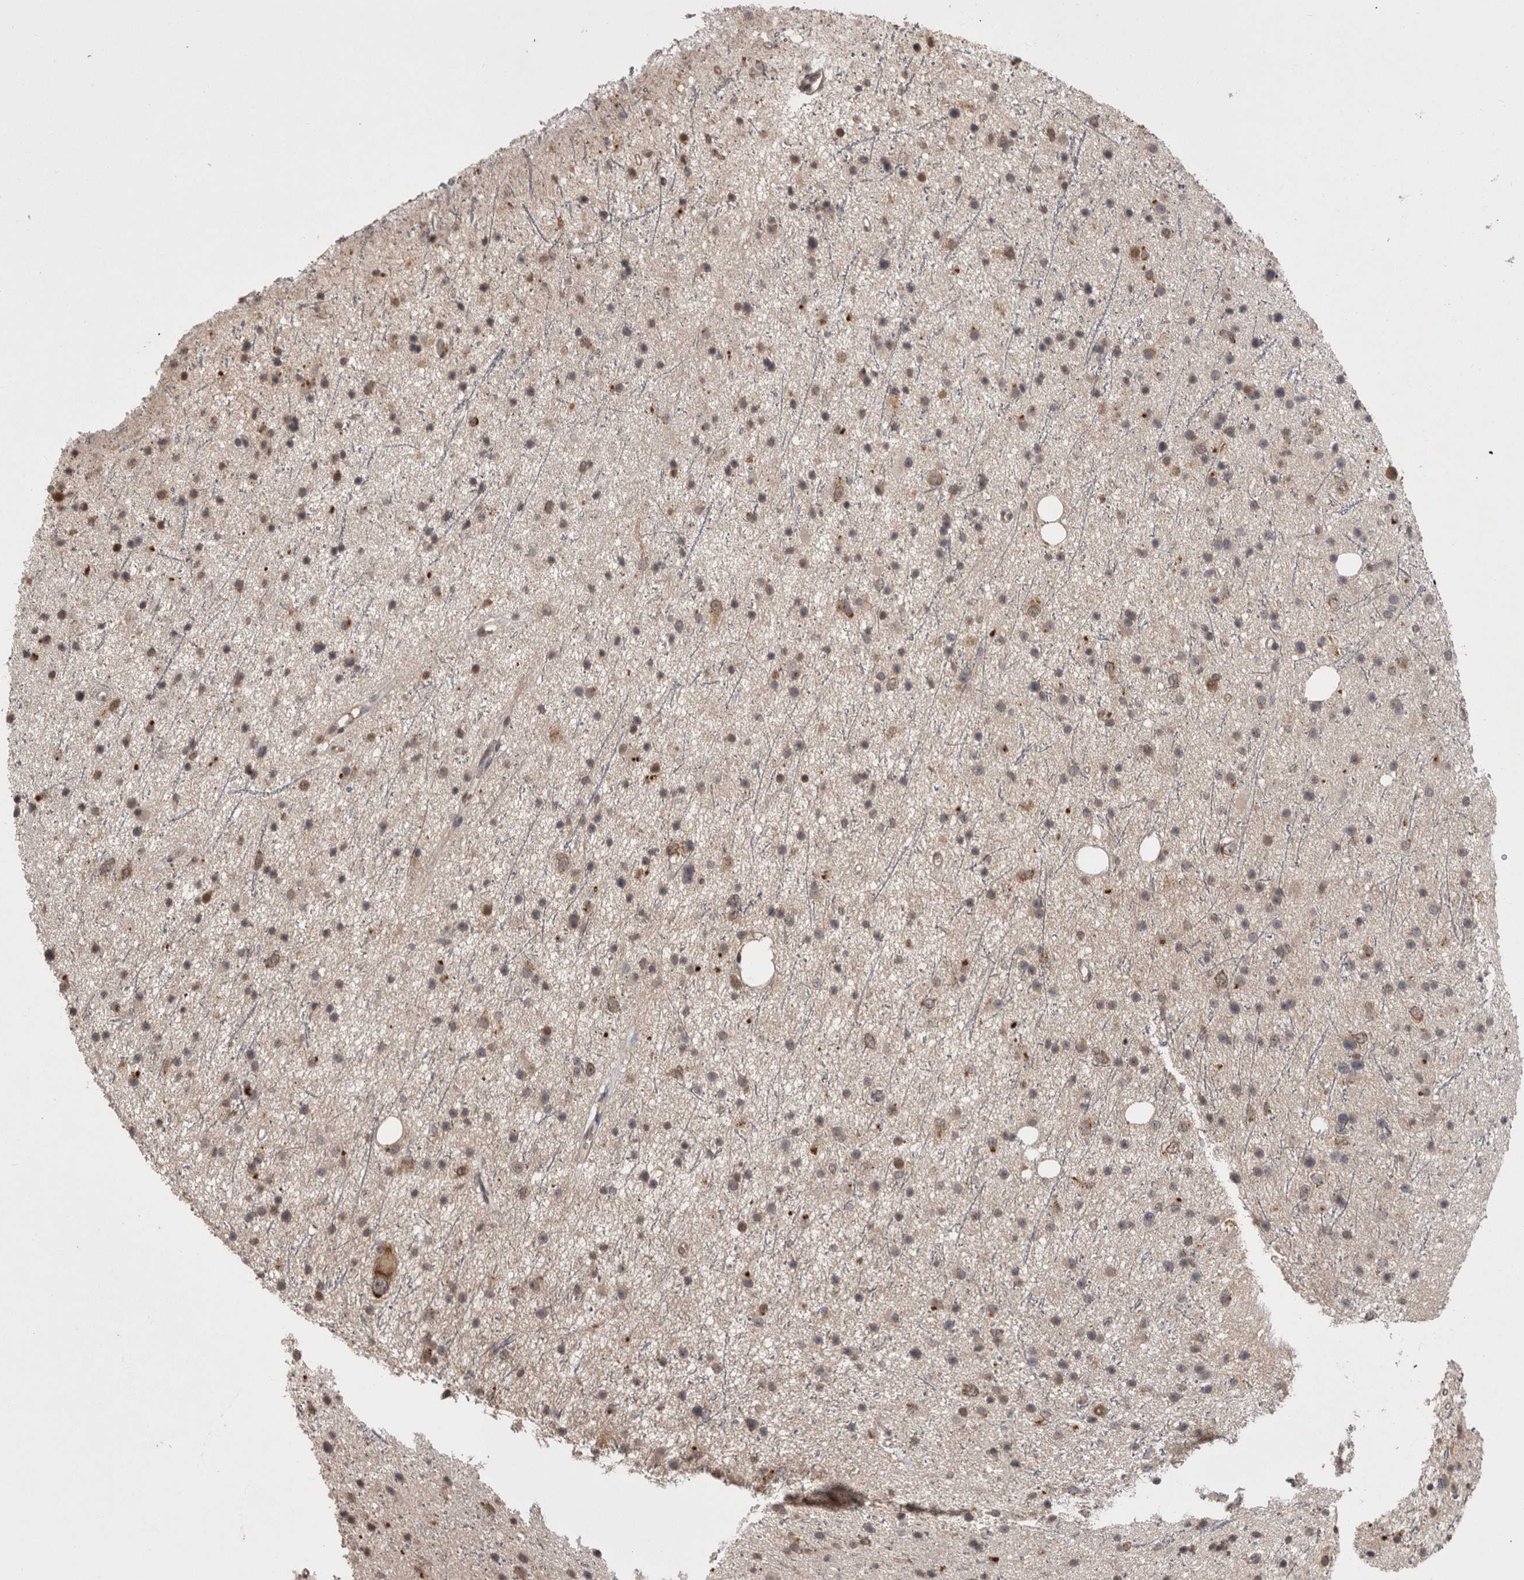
{"staining": {"intensity": "weak", "quantity": "25%-75%", "location": "cytoplasmic/membranous"}, "tissue": "glioma", "cell_type": "Tumor cells", "image_type": "cancer", "snomed": [{"axis": "morphology", "description": "Glioma, malignant, Low grade"}, {"axis": "topography", "description": "Cerebral cortex"}], "caption": "High-magnification brightfield microscopy of glioma stained with DAB (brown) and counterstained with hematoxylin (blue). tumor cells exhibit weak cytoplasmic/membranous expression is appreciated in about25%-75% of cells.", "gene": "PREP", "patient": {"sex": "female", "age": 39}}